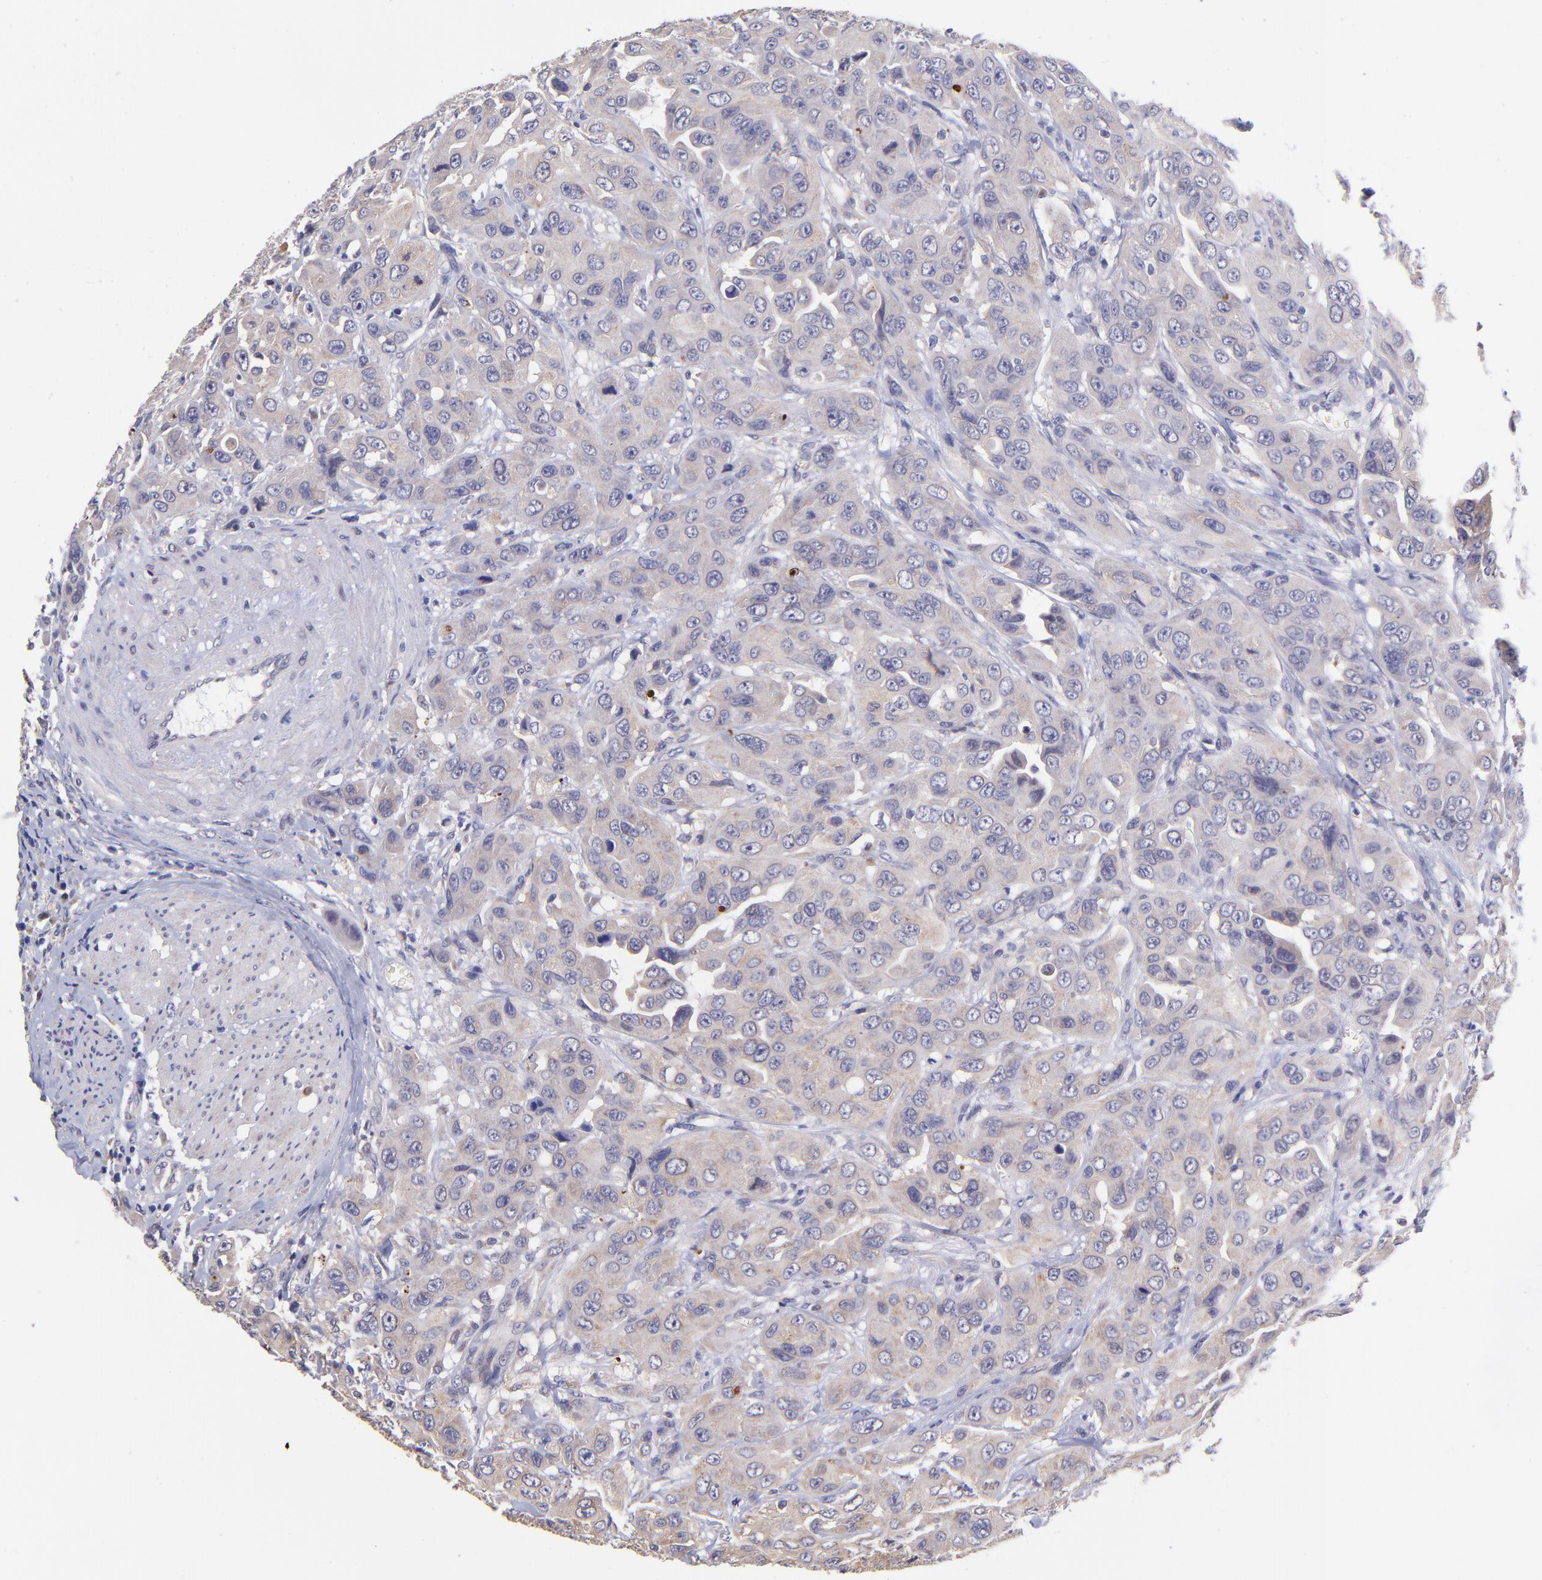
{"staining": {"intensity": "weak", "quantity": ">75%", "location": "cytoplasmic/membranous"}, "tissue": "urothelial cancer", "cell_type": "Tumor cells", "image_type": "cancer", "snomed": [{"axis": "morphology", "description": "Urothelial carcinoma, High grade"}, {"axis": "topography", "description": "Urinary bladder"}], "caption": "A micrograph of urothelial cancer stained for a protein reveals weak cytoplasmic/membranous brown staining in tumor cells.", "gene": "NSF", "patient": {"sex": "male", "age": 73}}